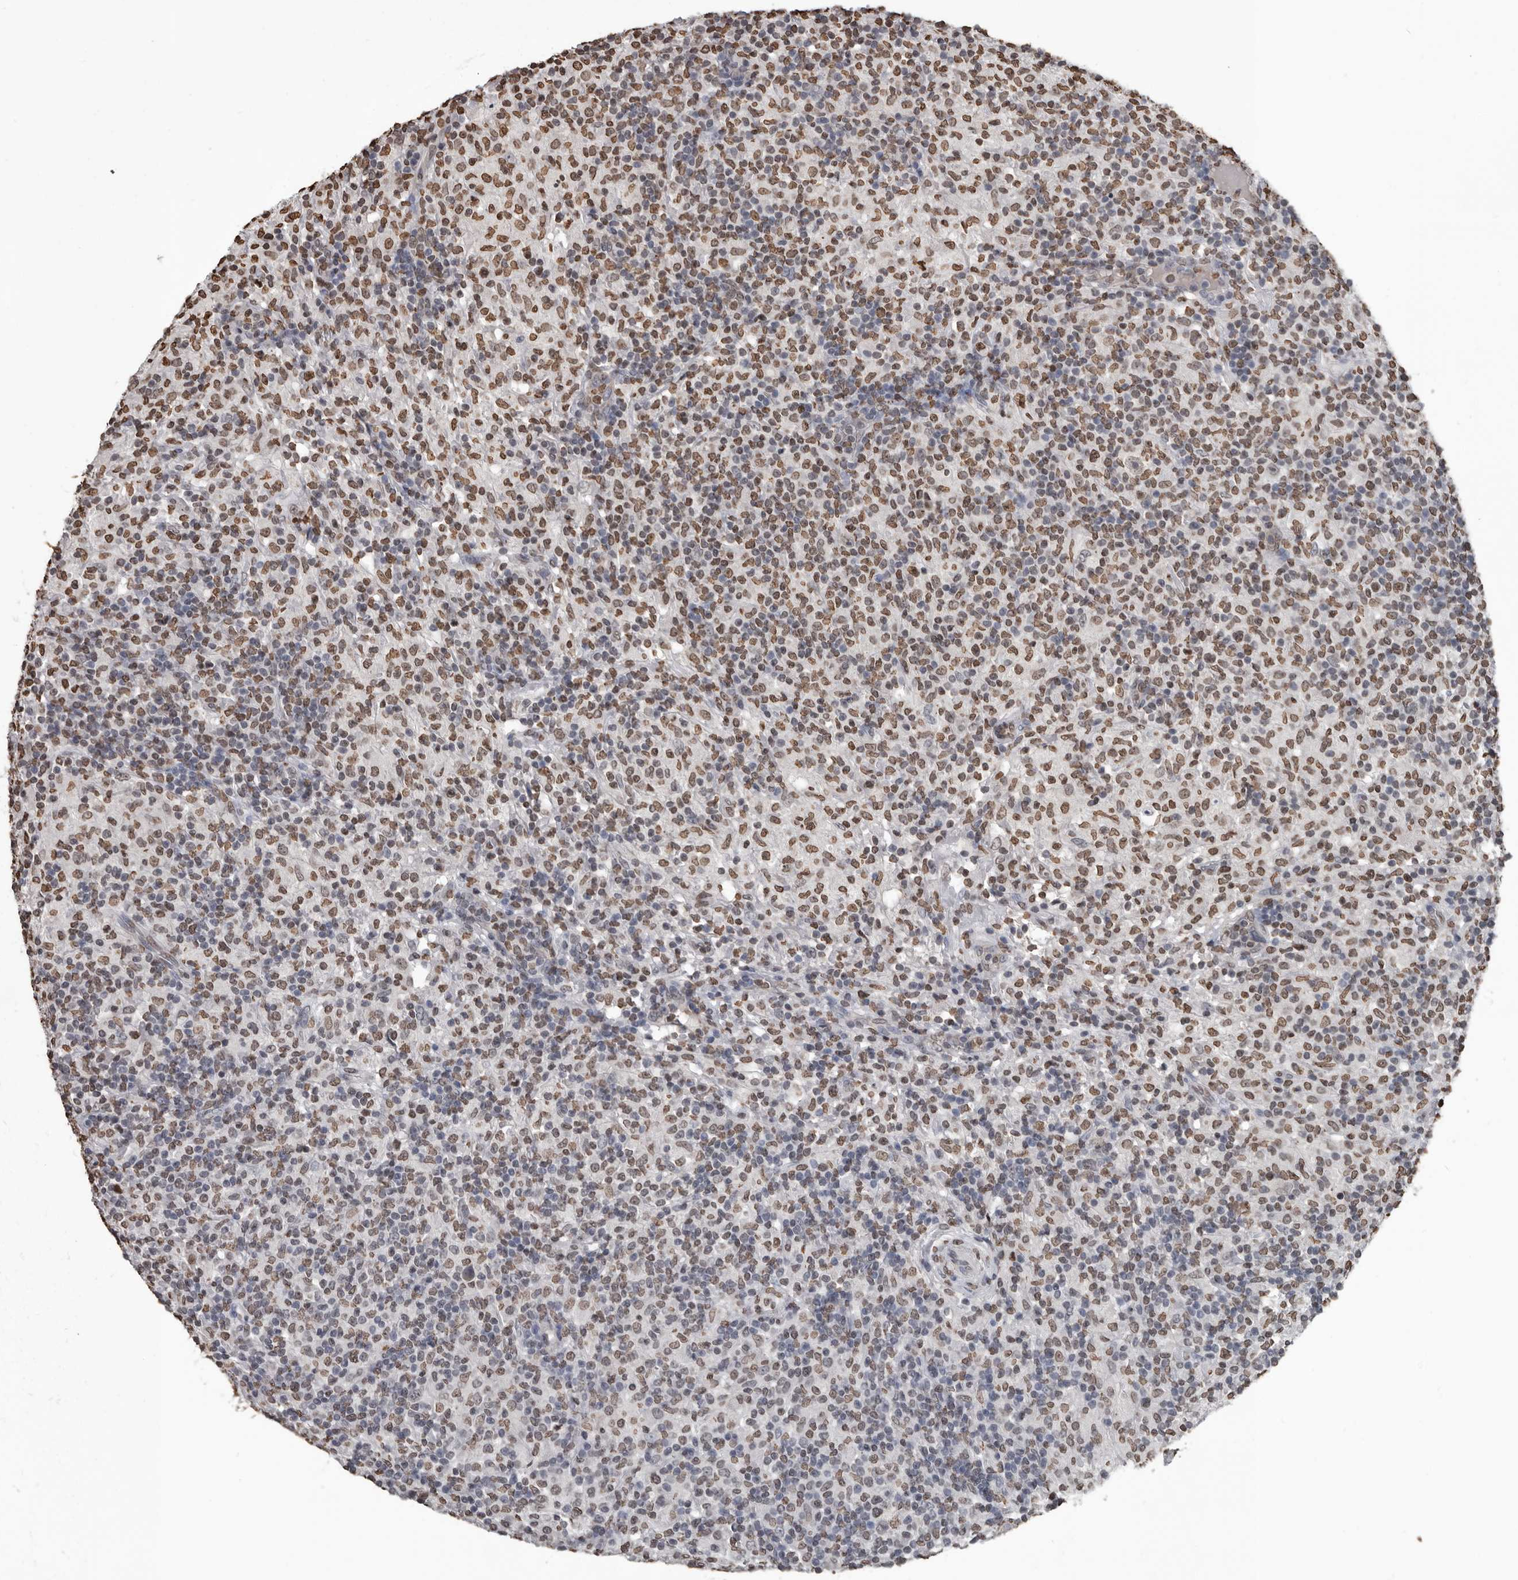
{"staining": {"intensity": "negative", "quantity": "none", "location": "none"}, "tissue": "lymphoma", "cell_type": "Tumor cells", "image_type": "cancer", "snomed": [{"axis": "morphology", "description": "Hodgkin's disease, NOS"}, {"axis": "topography", "description": "Lymph node"}], "caption": "Hodgkin's disease stained for a protein using immunohistochemistry reveals no positivity tumor cells.", "gene": "AHR", "patient": {"sex": "male", "age": 70}}